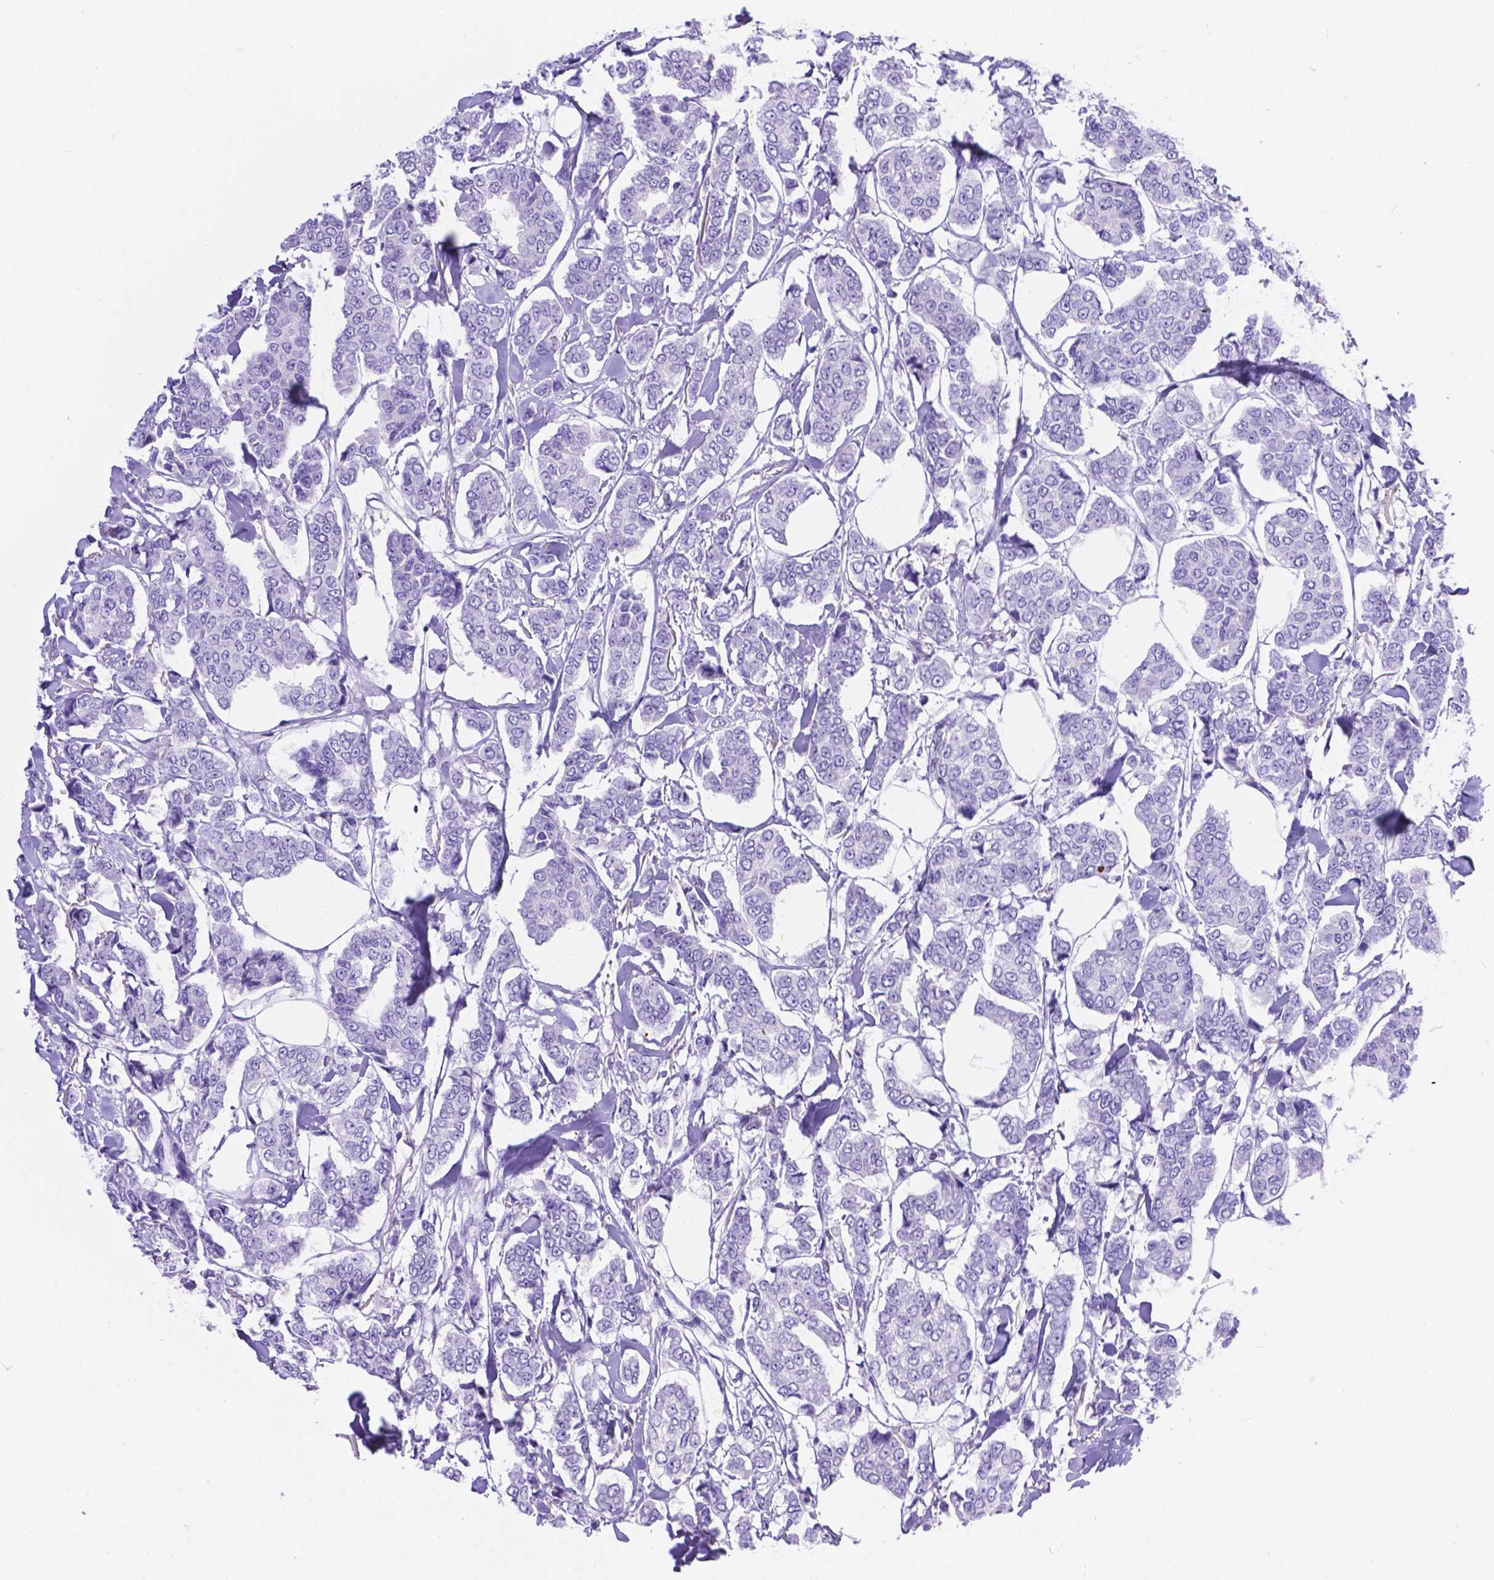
{"staining": {"intensity": "negative", "quantity": "none", "location": "none"}, "tissue": "breast cancer", "cell_type": "Tumor cells", "image_type": "cancer", "snomed": [{"axis": "morphology", "description": "Duct carcinoma"}, {"axis": "topography", "description": "Breast"}], "caption": "The photomicrograph displays no significant staining in tumor cells of invasive ductal carcinoma (breast). (DAB immunohistochemistry, high magnification).", "gene": "KLHL10", "patient": {"sex": "female", "age": 94}}